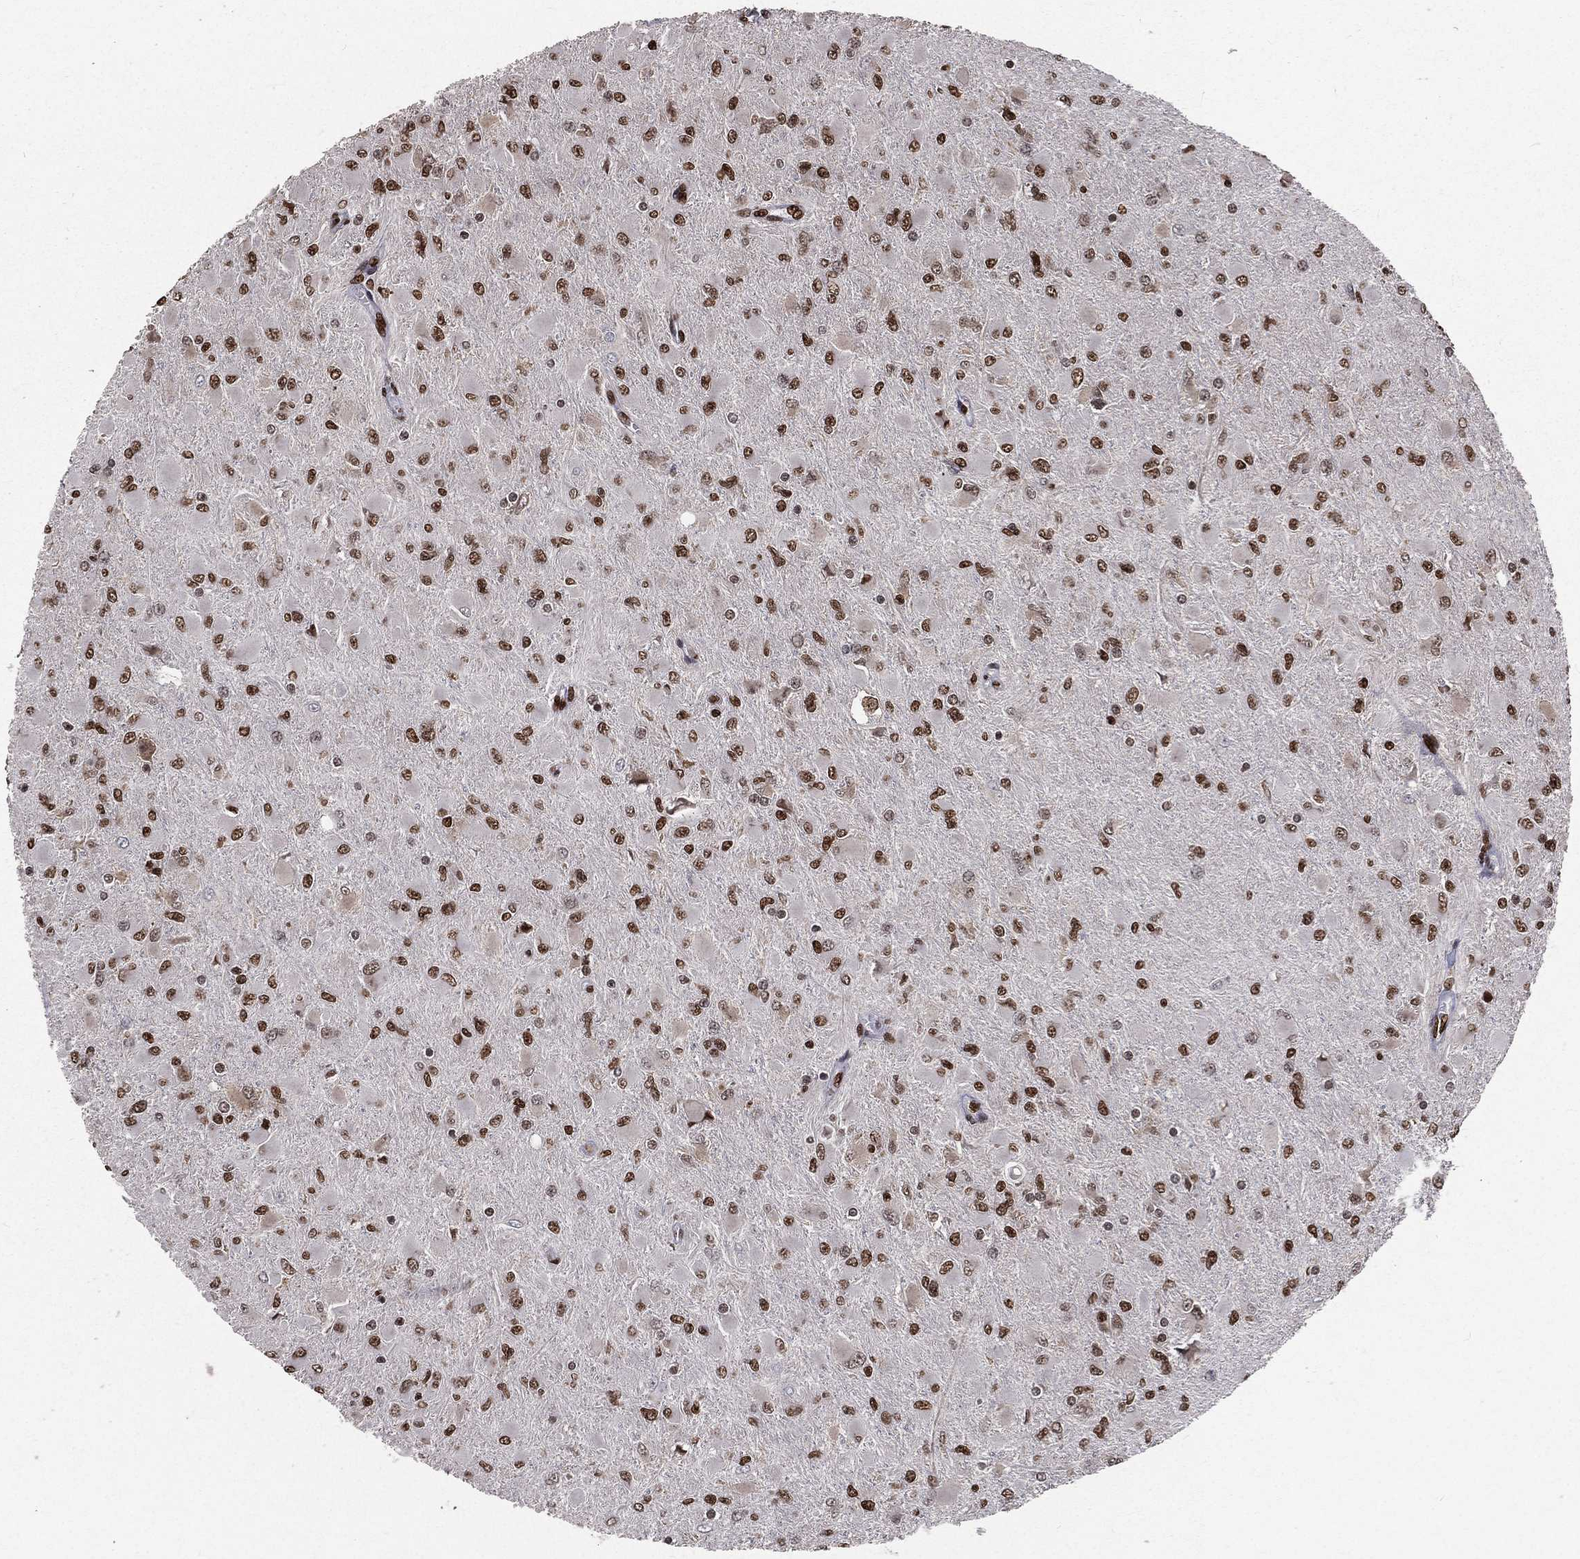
{"staining": {"intensity": "strong", "quantity": ">75%", "location": "nuclear"}, "tissue": "glioma", "cell_type": "Tumor cells", "image_type": "cancer", "snomed": [{"axis": "morphology", "description": "Glioma, malignant, High grade"}, {"axis": "topography", "description": "Cerebral cortex"}], "caption": "Protein expression analysis of glioma exhibits strong nuclear positivity in about >75% of tumor cells.", "gene": "POLB", "patient": {"sex": "female", "age": 36}}